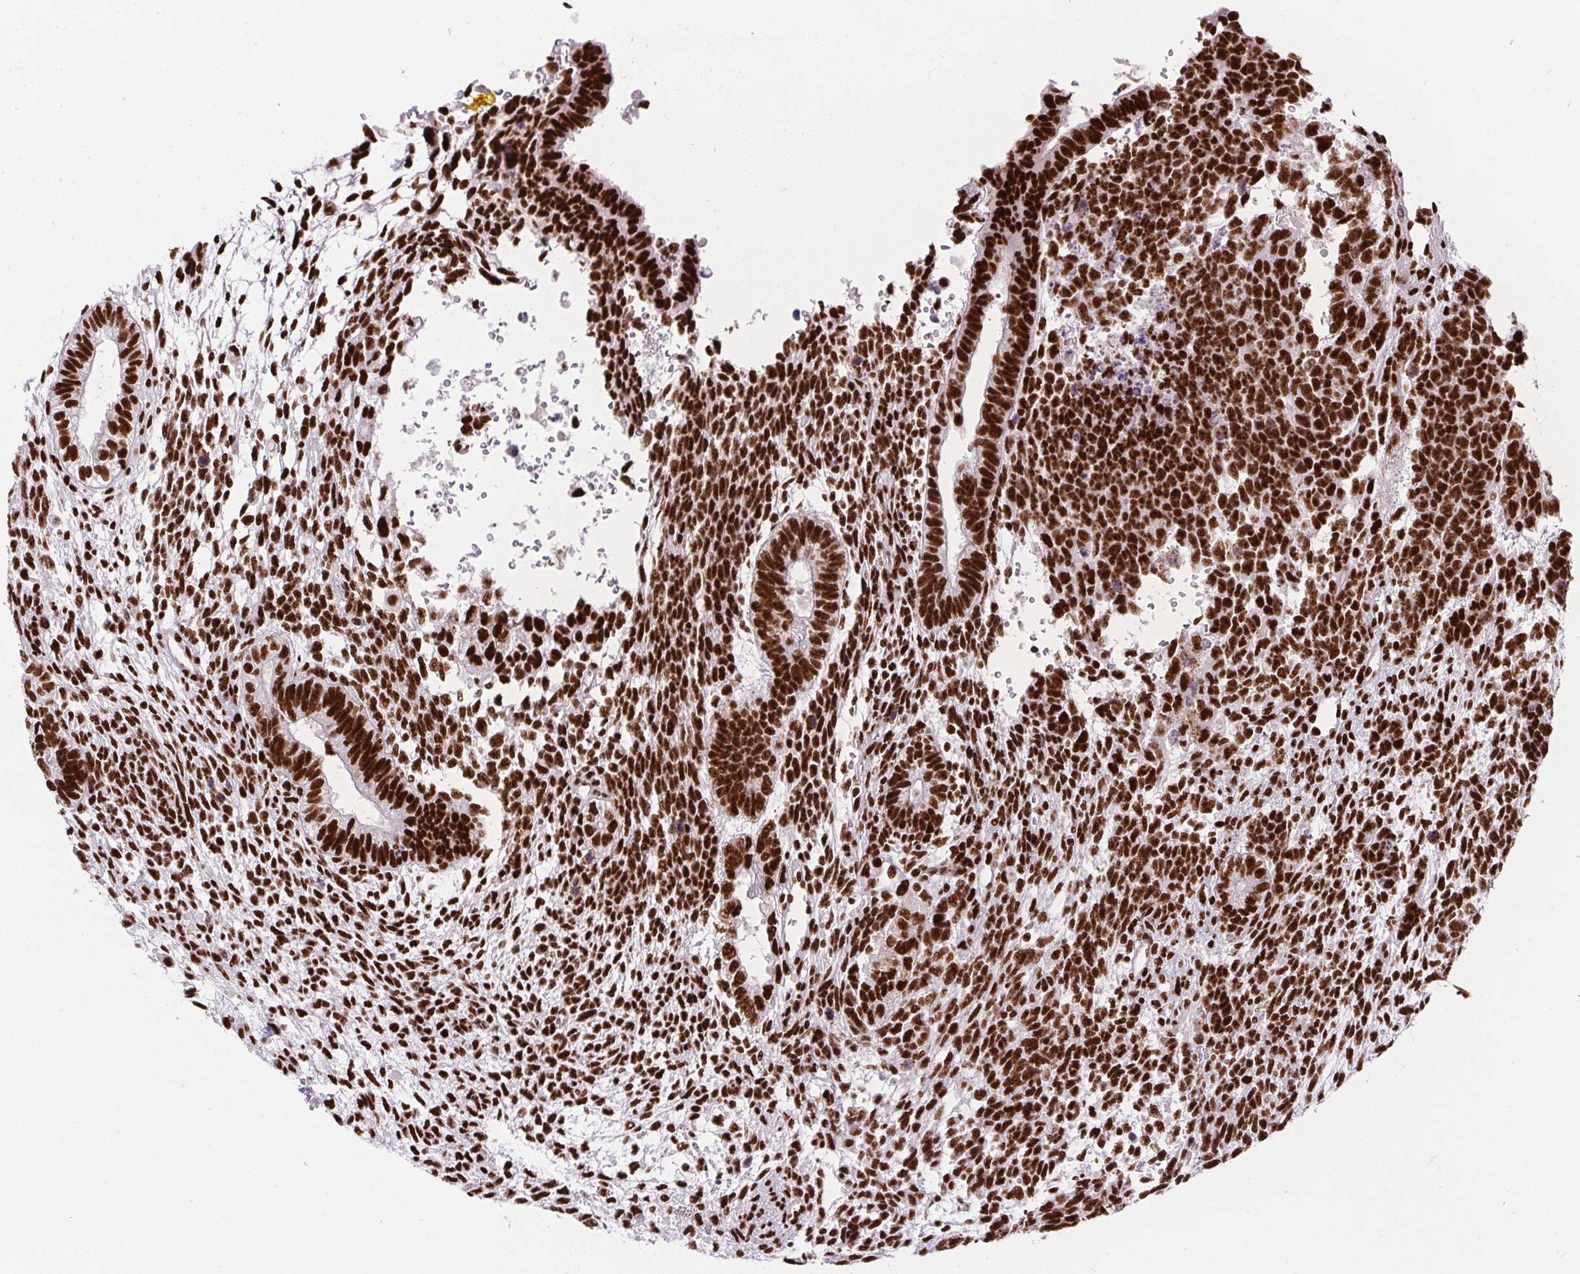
{"staining": {"intensity": "strong", "quantity": ">75%", "location": "nuclear"}, "tissue": "testis cancer", "cell_type": "Tumor cells", "image_type": "cancer", "snomed": [{"axis": "morphology", "description": "Carcinoma, Embryonal, NOS"}, {"axis": "topography", "description": "Testis"}], "caption": "The micrograph reveals immunohistochemical staining of testis cancer (embryonal carcinoma). There is strong nuclear positivity is appreciated in about >75% of tumor cells. The protein is stained brown, and the nuclei are stained in blue (DAB (3,3'-diaminobenzidine) IHC with brightfield microscopy, high magnification).", "gene": "PAGE3", "patient": {"sex": "male", "age": 23}}